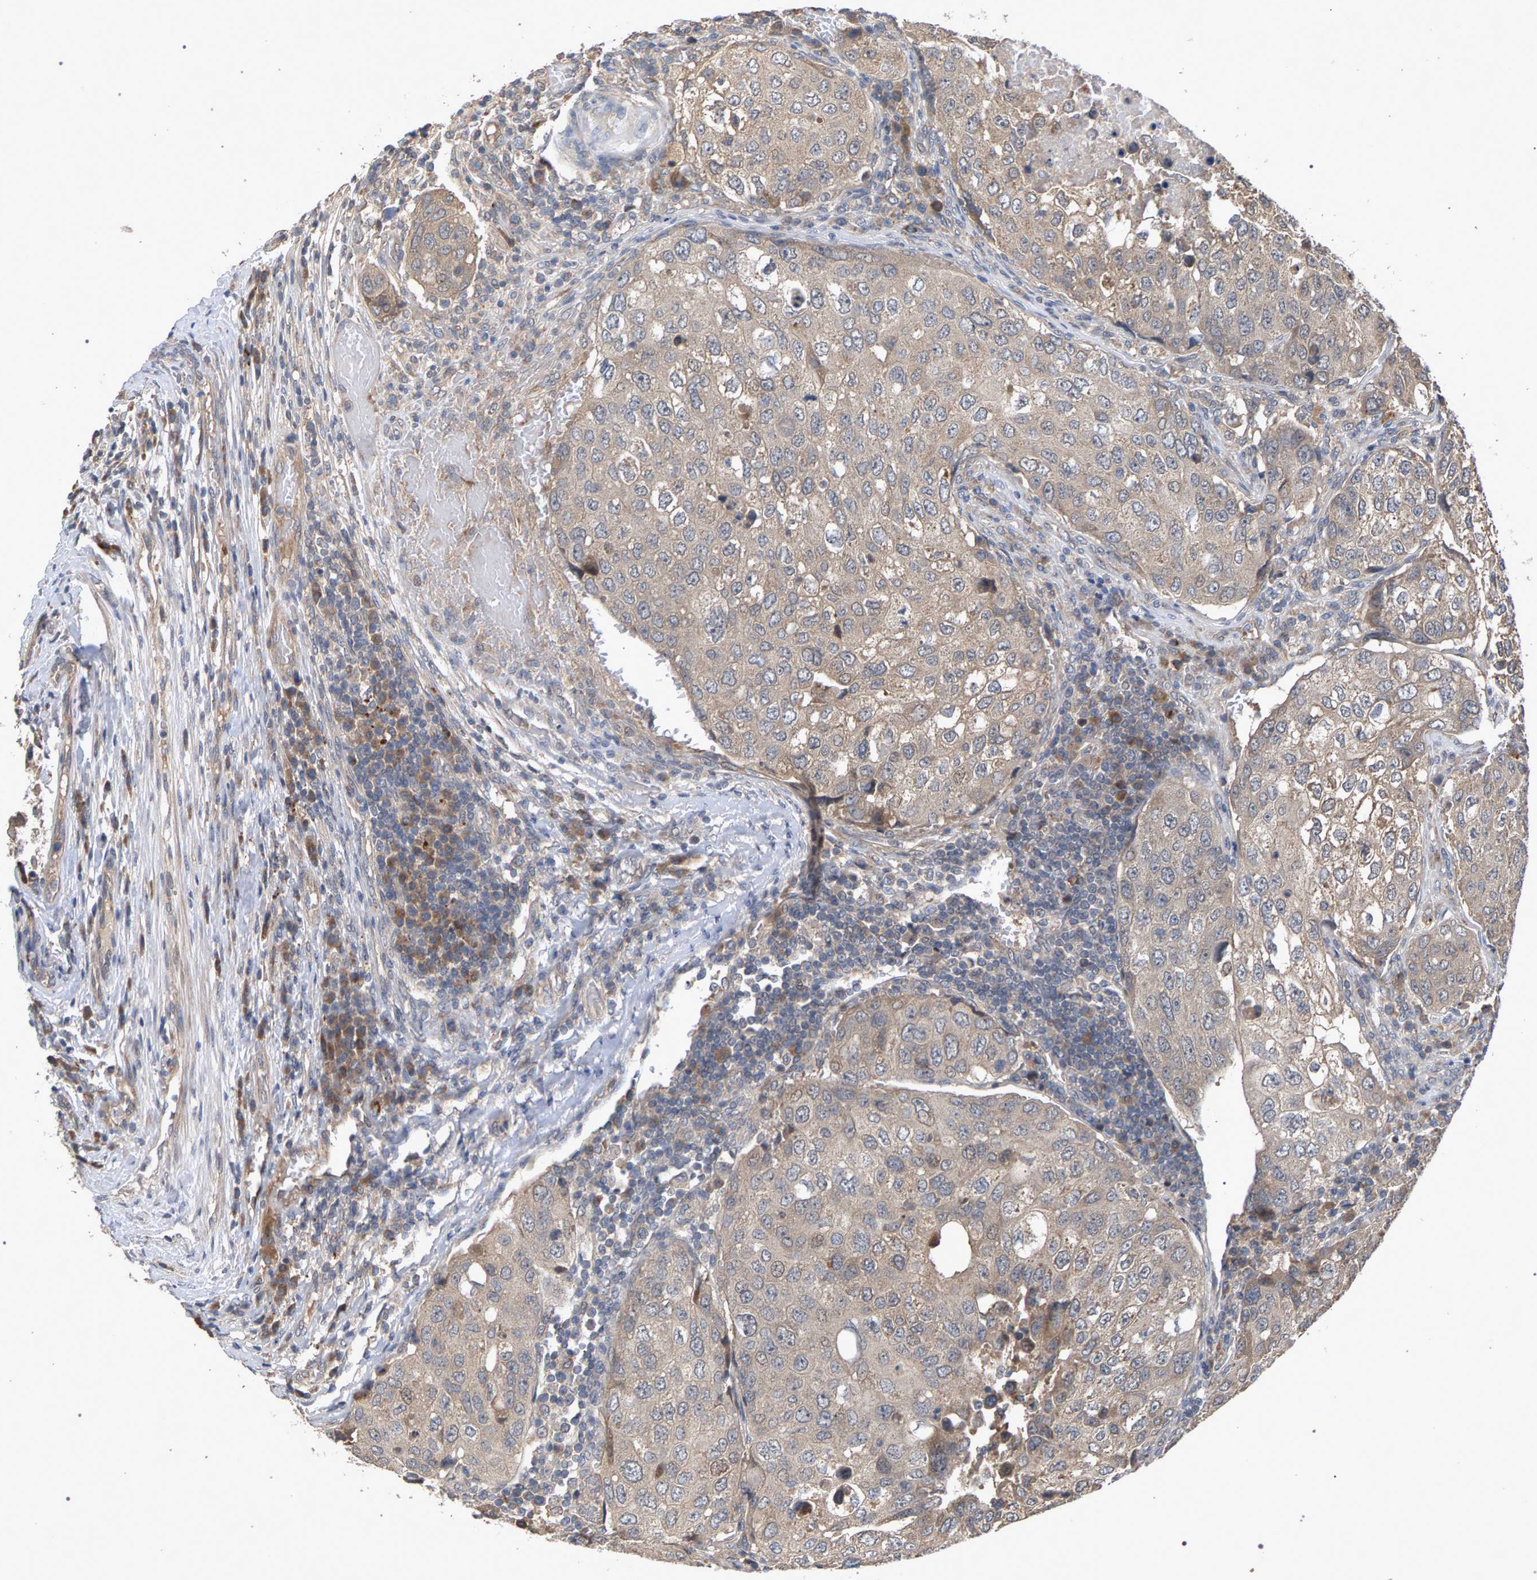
{"staining": {"intensity": "weak", "quantity": ">75%", "location": "cytoplasmic/membranous"}, "tissue": "urothelial cancer", "cell_type": "Tumor cells", "image_type": "cancer", "snomed": [{"axis": "morphology", "description": "Urothelial carcinoma, High grade"}, {"axis": "topography", "description": "Lymph node"}, {"axis": "topography", "description": "Urinary bladder"}], "caption": "This micrograph displays urothelial carcinoma (high-grade) stained with immunohistochemistry (IHC) to label a protein in brown. The cytoplasmic/membranous of tumor cells show weak positivity for the protein. Nuclei are counter-stained blue.", "gene": "SLC4A4", "patient": {"sex": "male", "age": 51}}